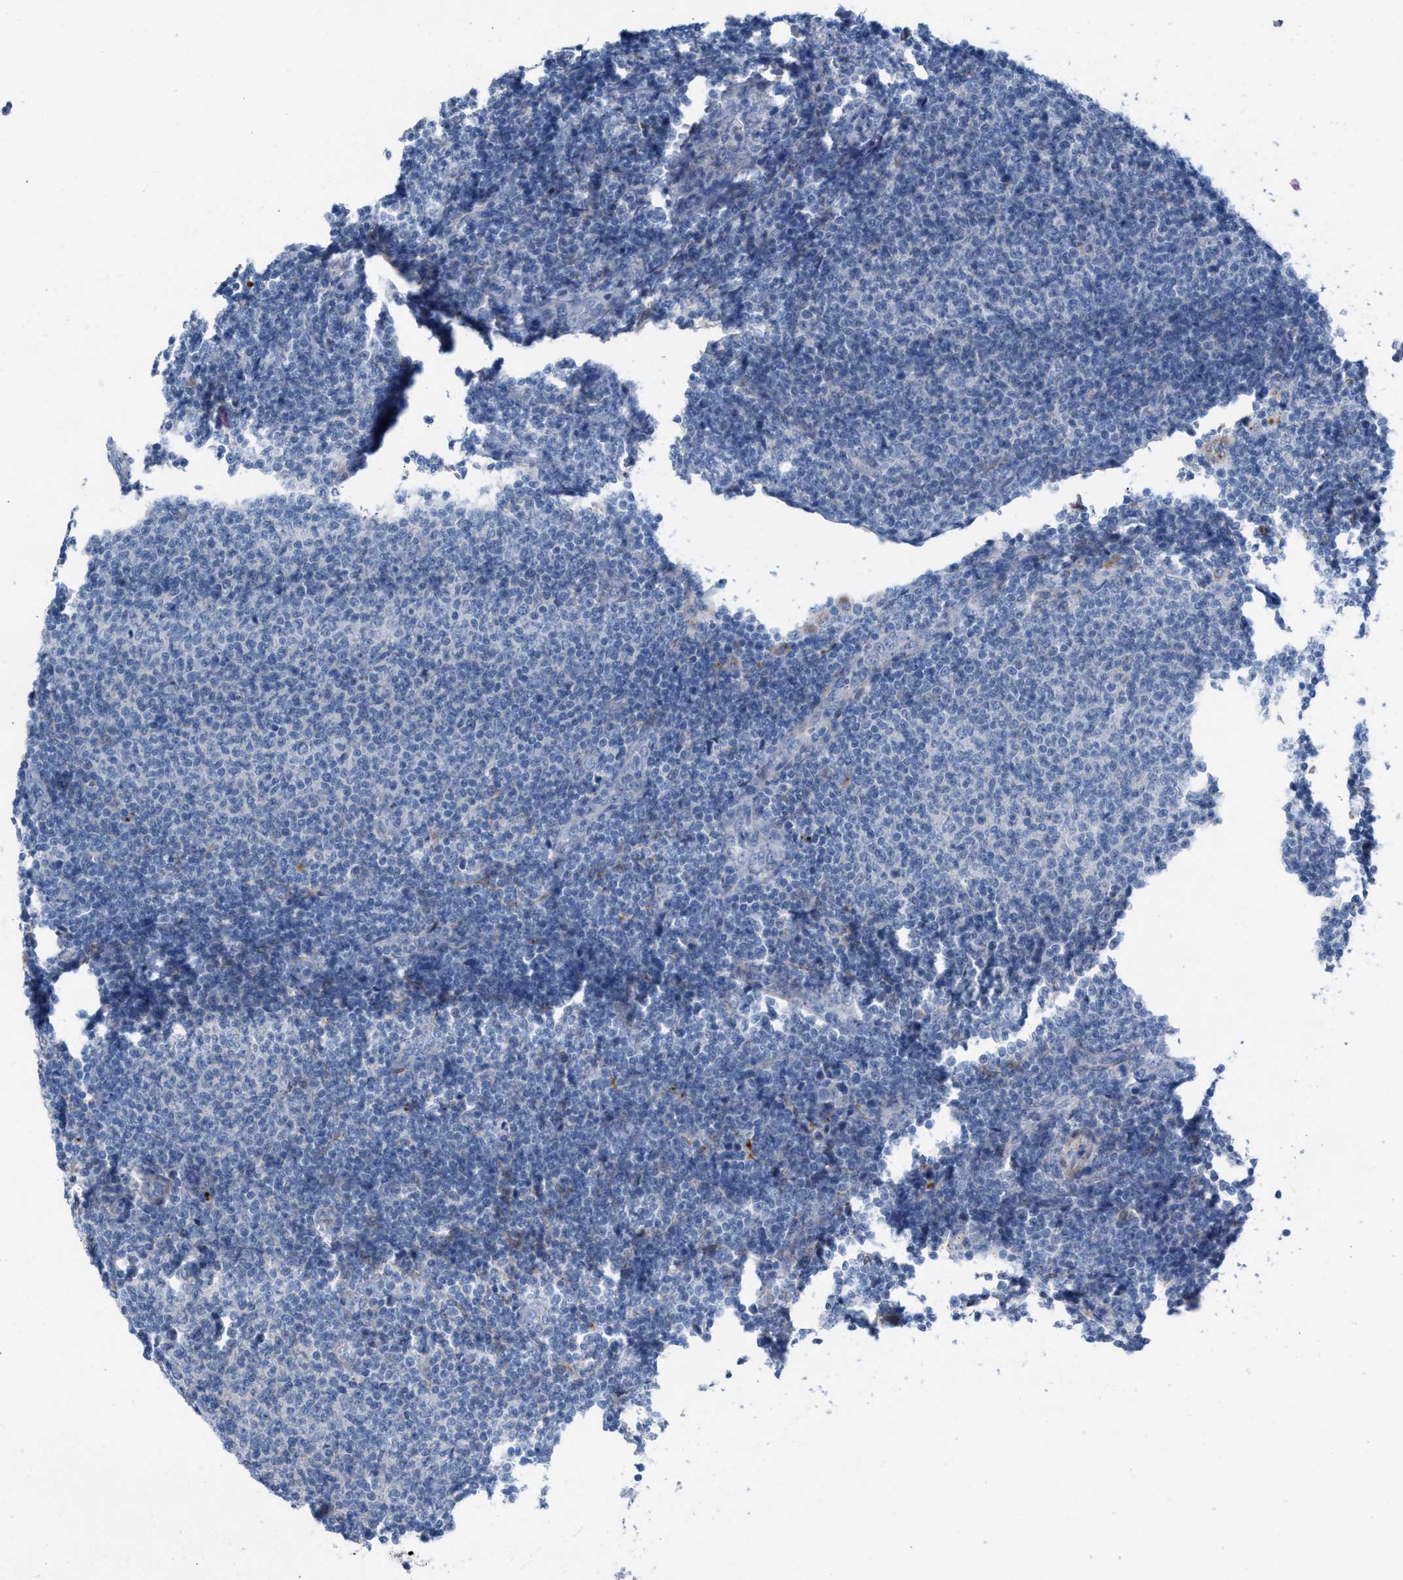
{"staining": {"intensity": "negative", "quantity": "none", "location": "none"}, "tissue": "lymphoma", "cell_type": "Tumor cells", "image_type": "cancer", "snomed": [{"axis": "morphology", "description": "Malignant lymphoma, non-Hodgkin's type, Low grade"}, {"axis": "topography", "description": "Lymph node"}], "caption": "Tumor cells show no significant staining in low-grade malignant lymphoma, non-Hodgkin's type.", "gene": "ASPA", "patient": {"sex": "male", "age": 66}}